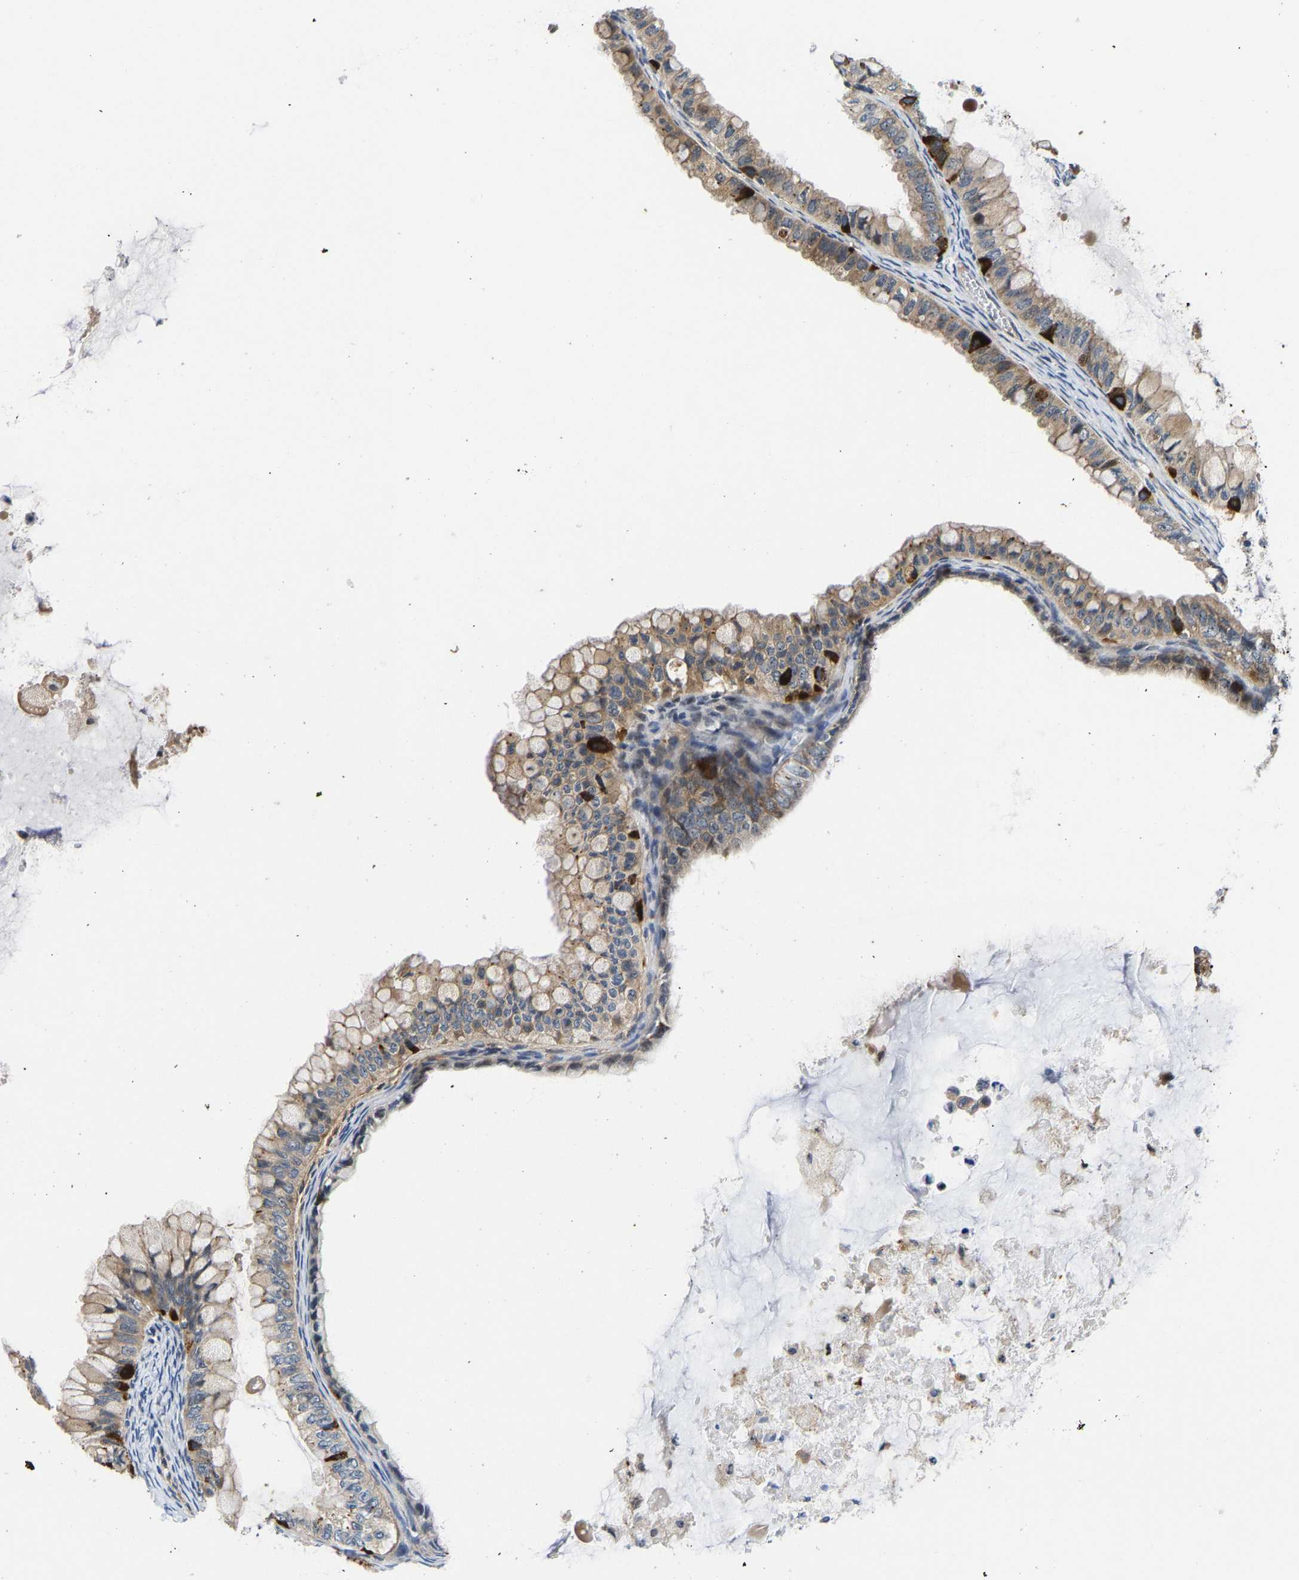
{"staining": {"intensity": "strong", "quantity": "25%-75%", "location": "cytoplasmic/membranous"}, "tissue": "ovarian cancer", "cell_type": "Tumor cells", "image_type": "cancer", "snomed": [{"axis": "morphology", "description": "Cystadenocarcinoma, mucinous, NOS"}, {"axis": "topography", "description": "Ovary"}], "caption": "Immunohistochemical staining of human ovarian mucinous cystadenocarcinoma displays high levels of strong cytoplasmic/membranous staining in about 25%-75% of tumor cells. (DAB (3,3'-diaminobenzidine) IHC with brightfield microscopy, high magnification).", "gene": "RESF1", "patient": {"sex": "female", "age": 80}}